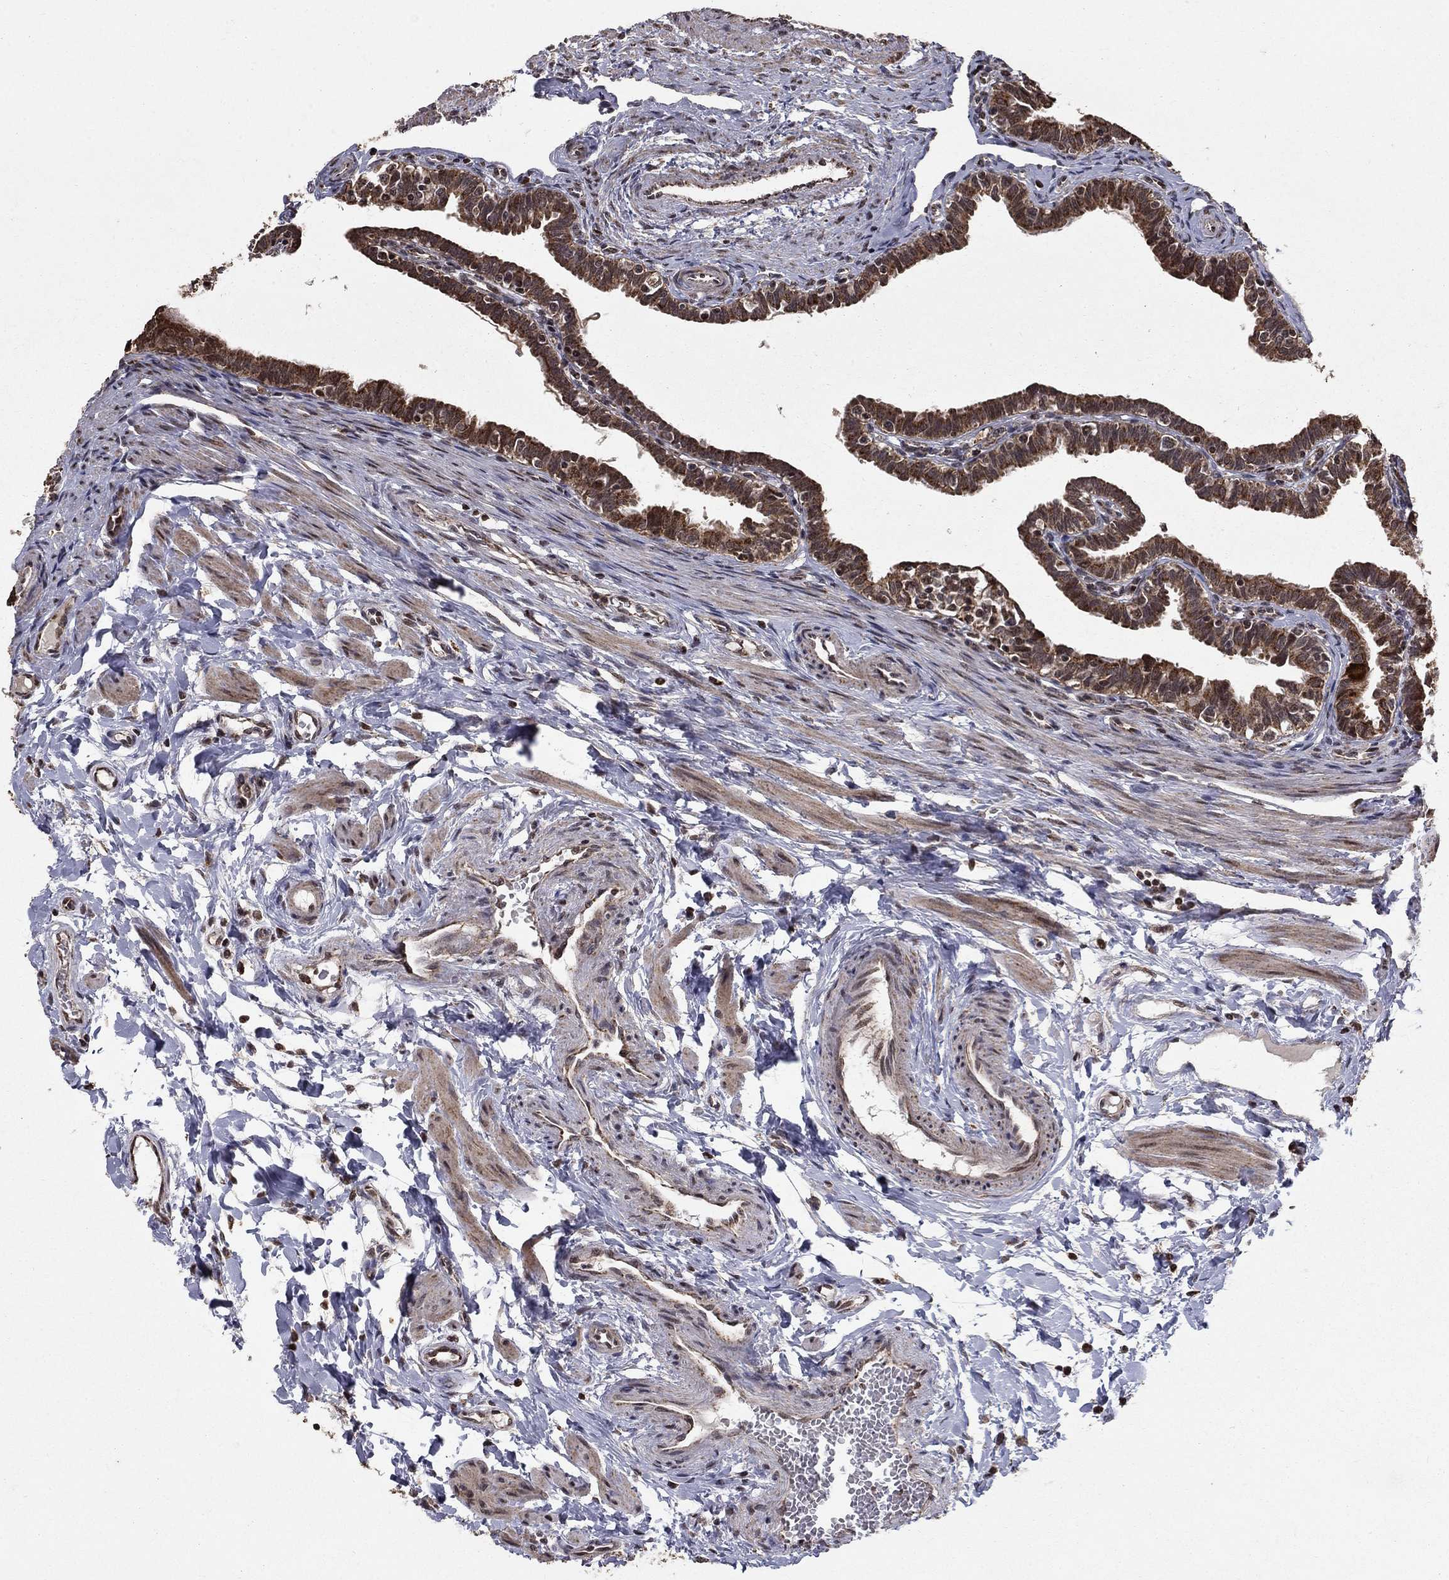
{"staining": {"intensity": "strong", "quantity": ">75%", "location": "cytoplasmic/membranous"}, "tissue": "fallopian tube", "cell_type": "Glandular cells", "image_type": "normal", "snomed": [{"axis": "morphology", "description": "Normal tissue, NOS"}, {"axis": "topography", "description": "Fallopian tube"}], "caption": "The image exhibits staining of benign fallopian tube, revealing strong cytoplasmic/membranous protein staining (brown color) within glandular cells.", "gene": "ACOT13", "patient": {"sex": "female", "age": 36}}